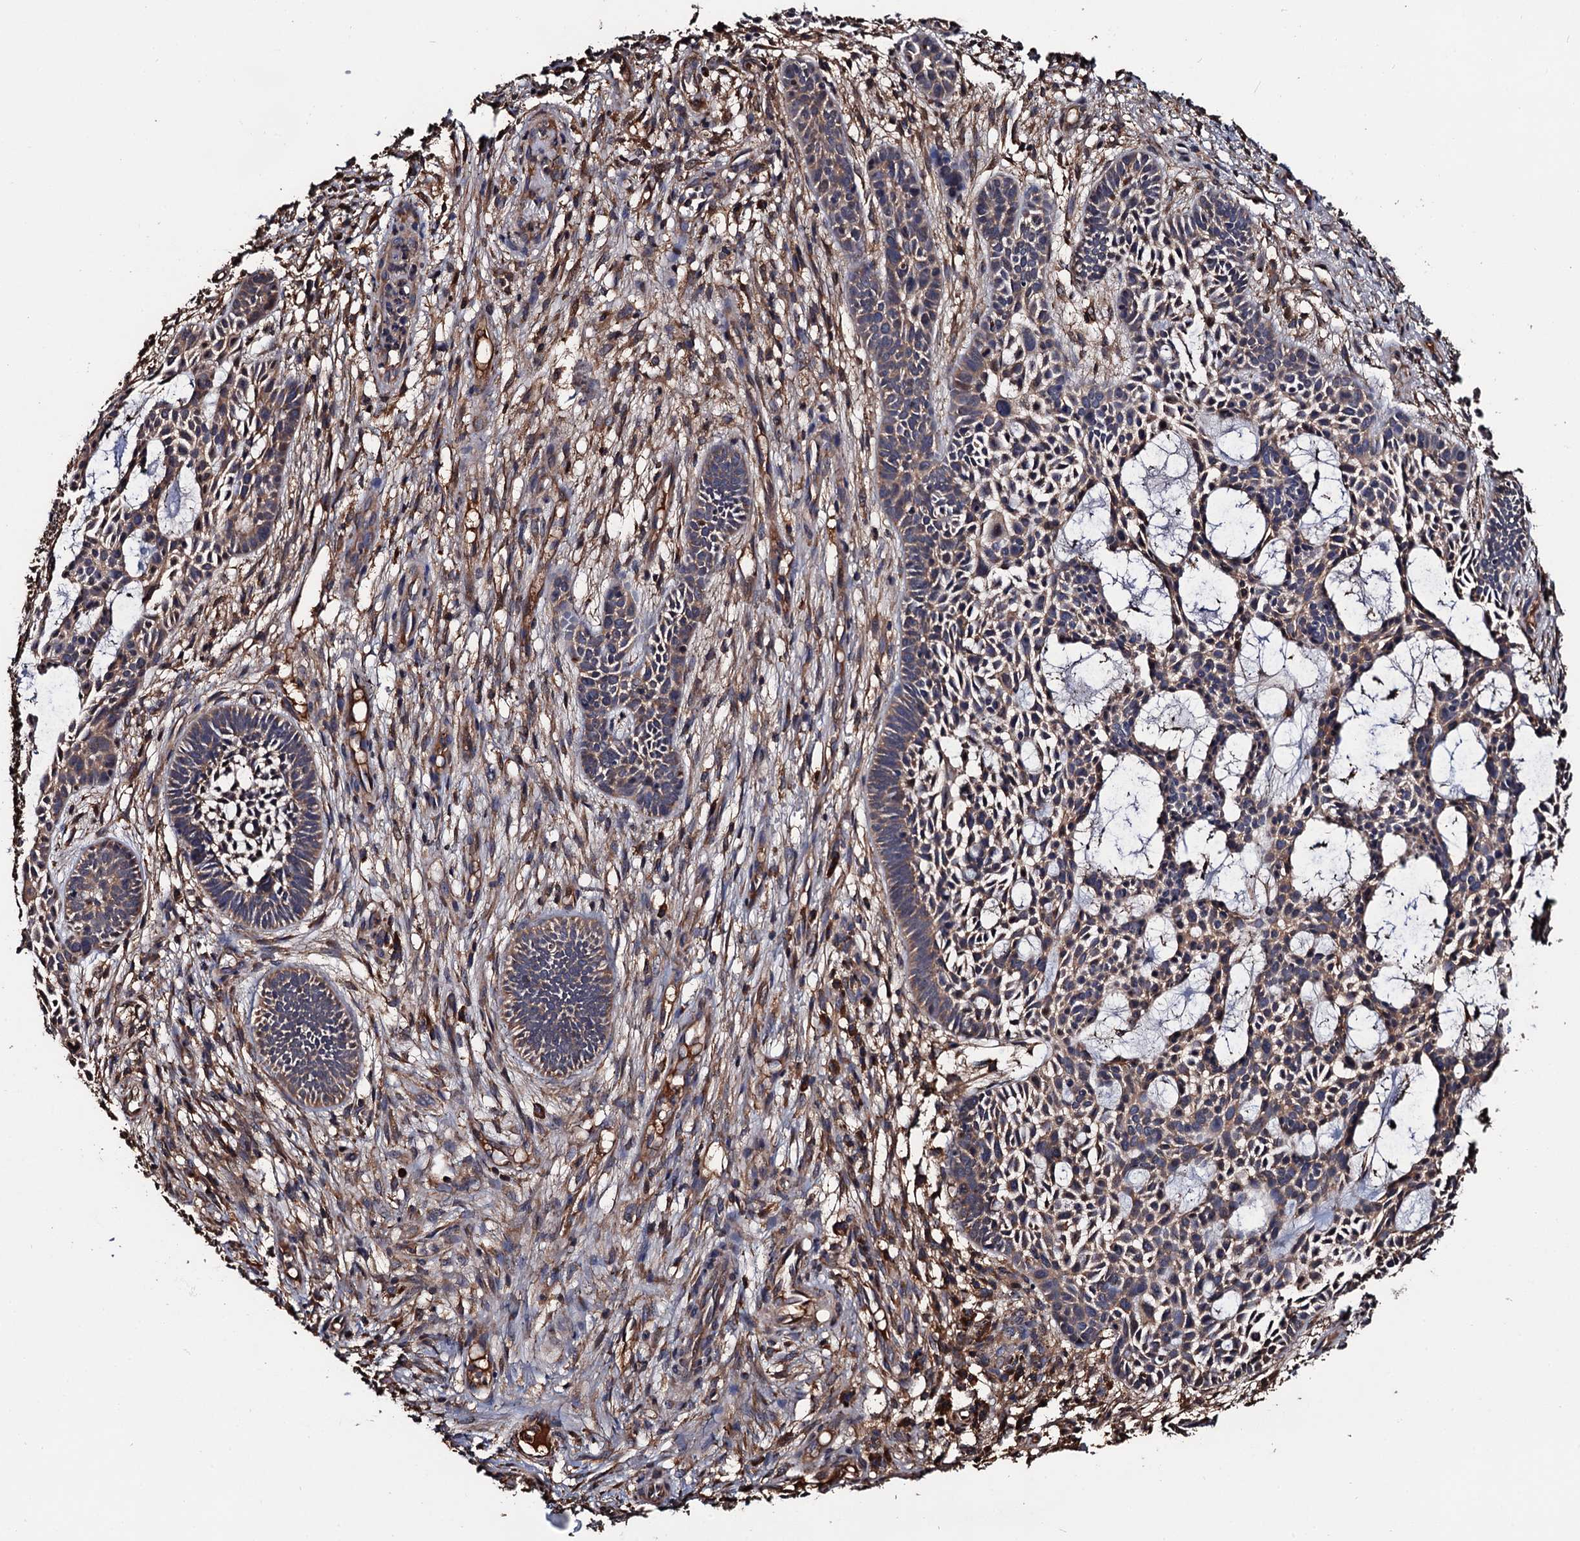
{"staining": {"intensity": "weak", "quantity": ">75%", "location": "cytoplasmic/membranous"}, "tissue": "skin cancer", "cell_type": "Tumor cells", "image_type": "cancer", "snomed": [{"axis": "morphology", "description": "Basal cell carcinoma"}, {"axis": "topography", "description": "Skin"}], "caption": "Tumor cells display low levels of weak cytoplasmic/membranous positivity in about >75% of cells in skin basal cell carcinoma.", "gene": "RGS11", "patient": {"sex": "male", "age": 89}}